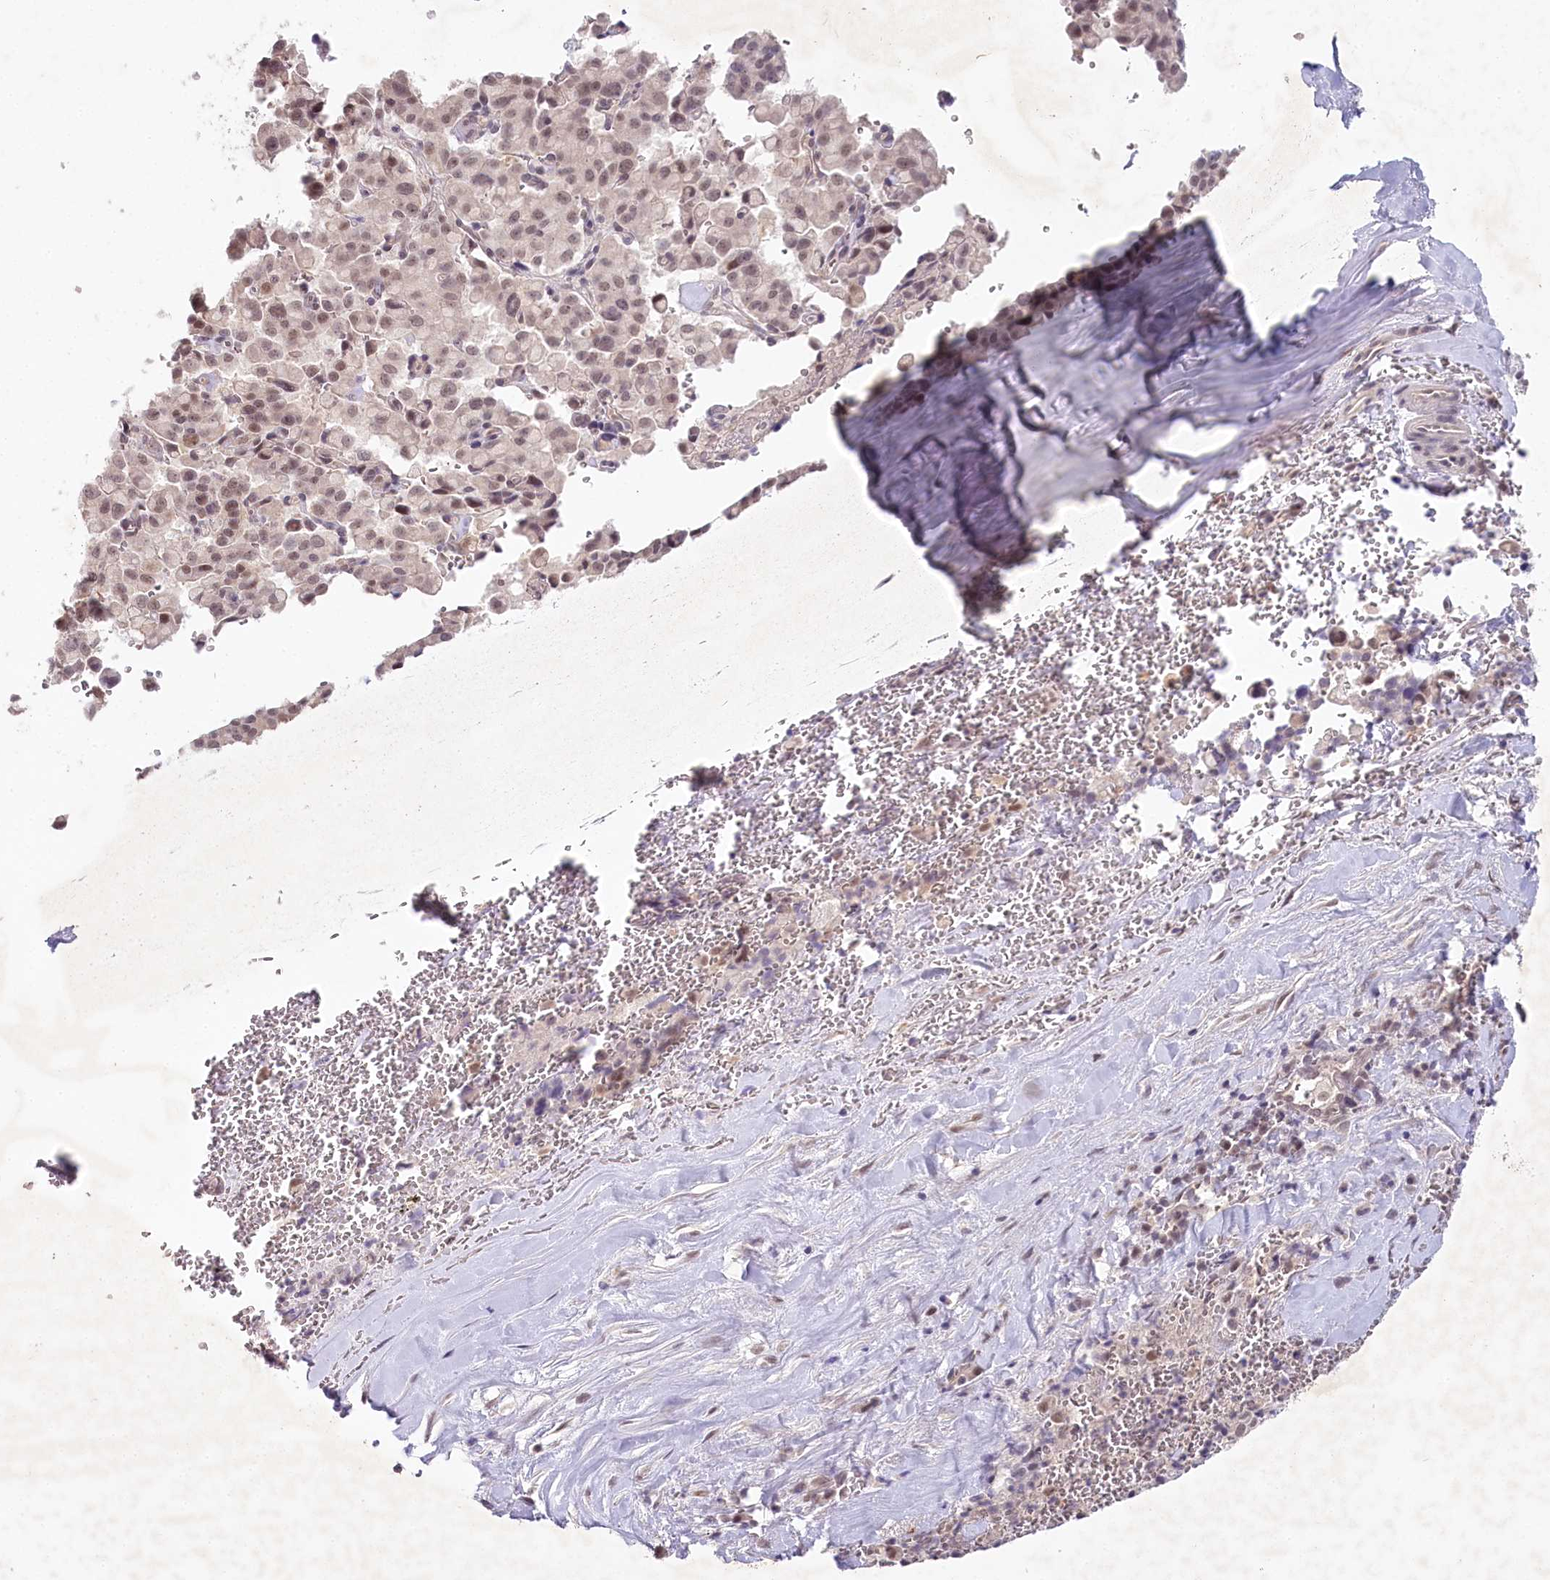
{"staining": {"intensity": "moderate", "quantity": ">75%", "location": "nuclear"}, "tissue": "pancreatic cancer", "cell_type": "Tumor cells", "image_type": "cancer", "snomed": [{"axis": "morphology", "description": "Adenocarcinoma, NOS"}, {"axis": "topography", "description": "Pancreas"}], "caption": "Protein expression analysis of human pancreatic adenocarcinoma reveals moderate nuclear expression in approximately >75% of tumor cells.", "gene": "AMTN", "patient": {"sex": "male", "age": 65}}